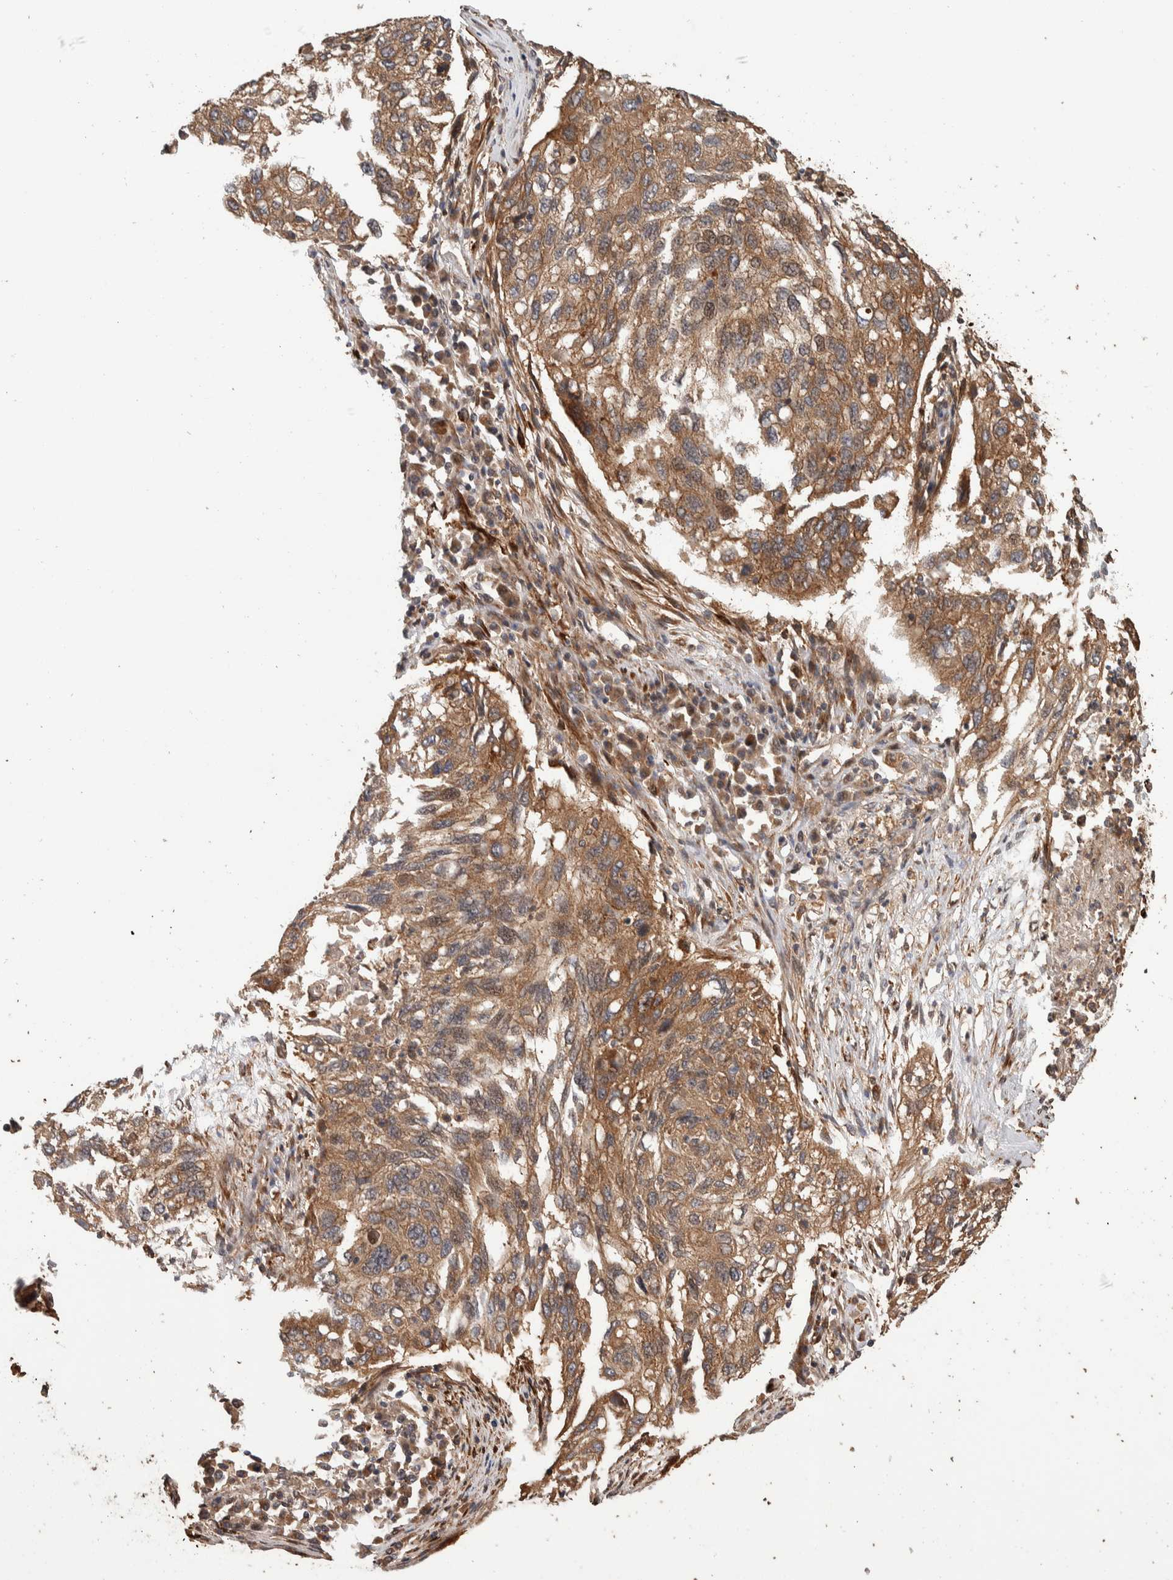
{"staining": {"intensity": "moderate", "quantity": ">75%", "location": "cytoplasmic/membranous"}, "tissue": "lung cancer", "cell_type": "Tumor cells", "image_type": "cancer", "snomed": [{"axis": "morphology", "description": "Squamous cell carcinoma, NOS"}, {"axis": "topography", "description": "Lung"}], "caption": "Immunohistochemical staining of lung squamous cell carcinoma displays medium levels of moderate cytoplasmic/membranous protein positivity in approximately >75% of tumor cells. The protein is stained brown, and the nuclei are stained in blue (DAB IHC with brightfield microscopy, high magnification).", "gene": "SYNRG", "patient": {"sex": "female", "age": 63}}